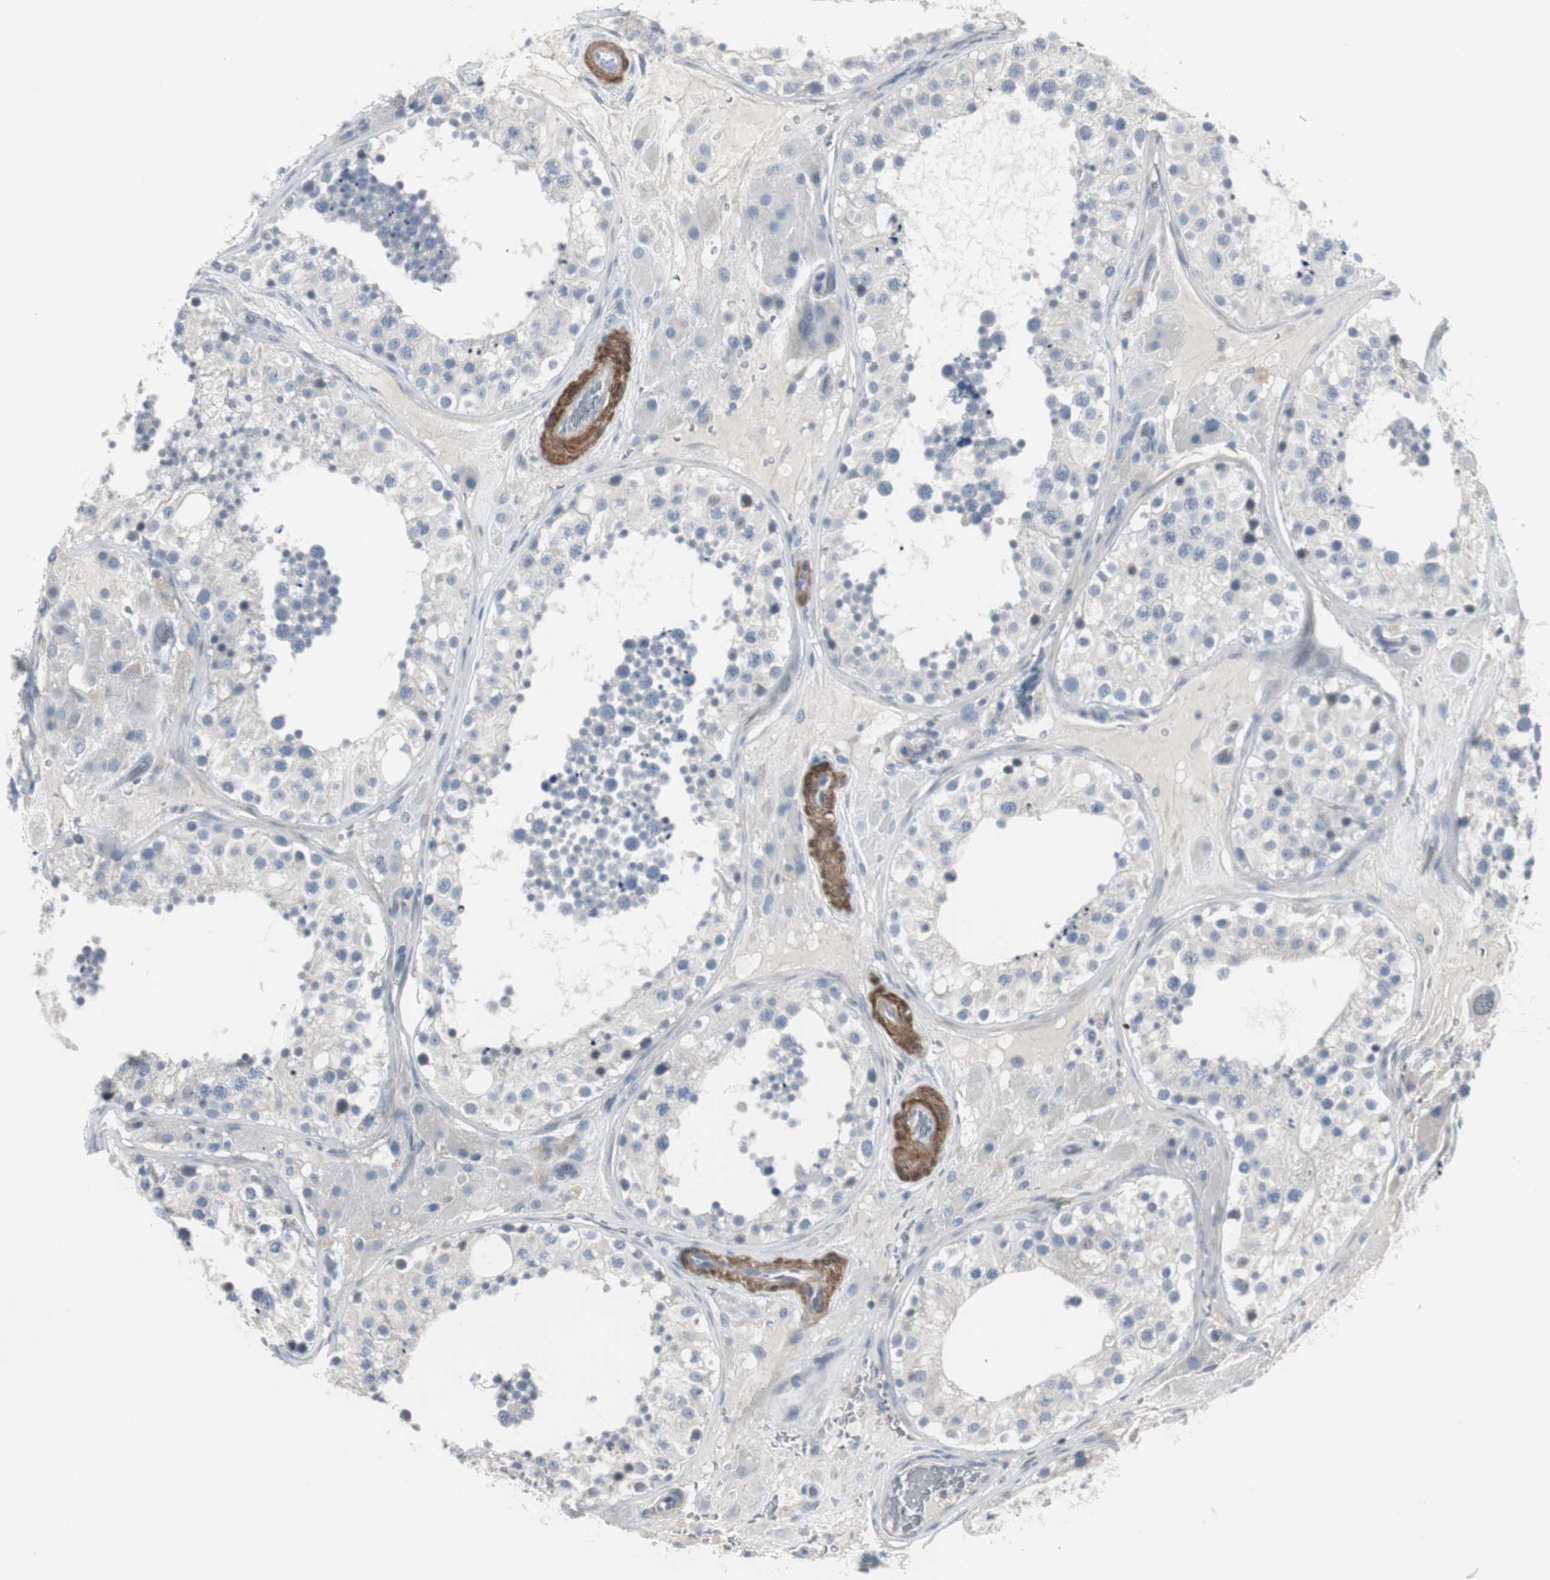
{"staining": {"intensity": "negative", "quantity": "none", "location": "none"}, "tissue": "testis", "cell_type": "Cells in seminiferous ducts", "image_type": "normal", "snomed": [{"axis": "morphology", "description": "Normal tissue, NOS"}, {"axis": "topography", "description": "Testis"}], "caption": "A high-resolution histopathology image shows immunohistochemistry staining of unremarkable testis, which shows no significant positivity in cells in seminiferous ducts.", "gene": "DMPK", "patient": {"sex": "male", "age": 26}}